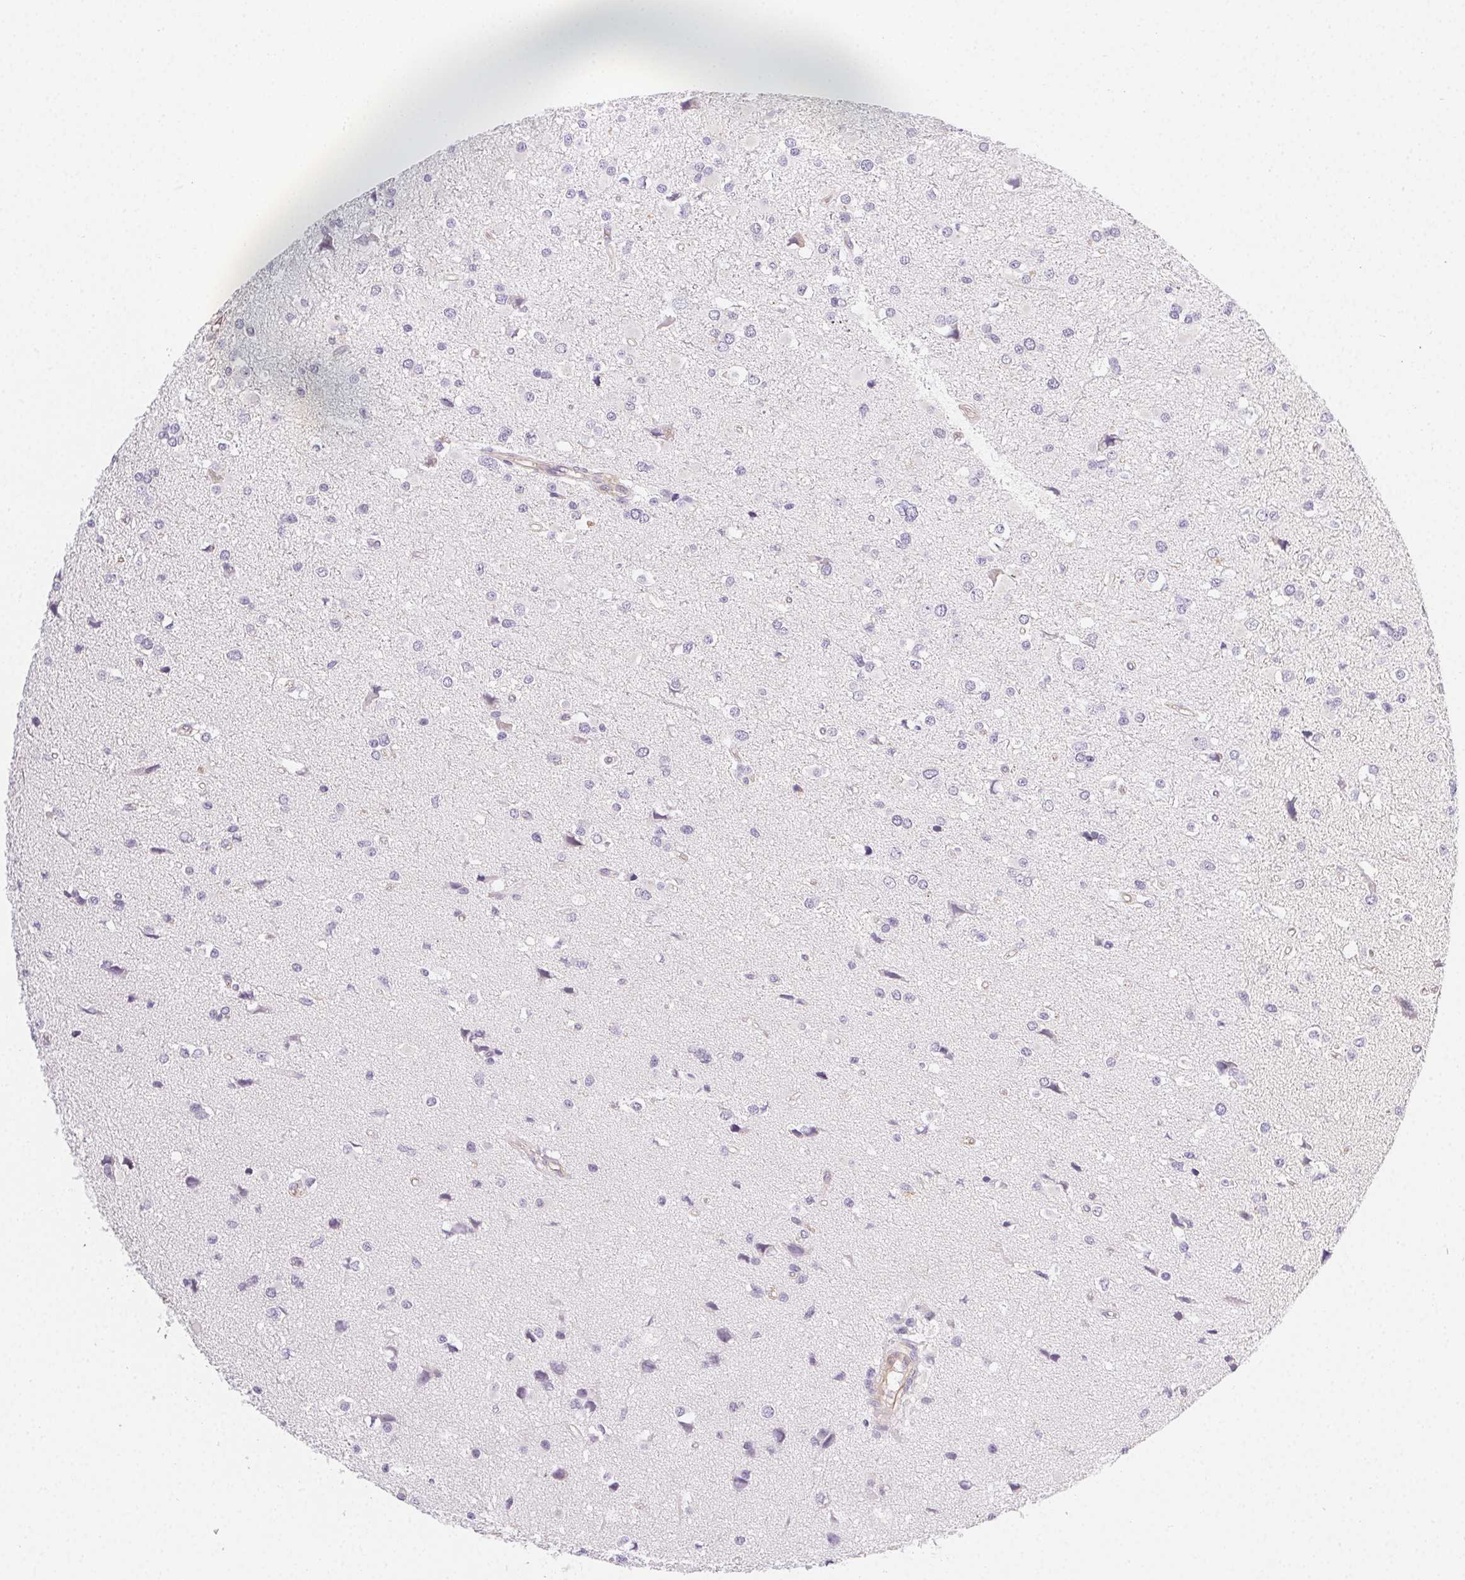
{"staining": {"intensity": "negative", "quantity": "none", "location": "none"}, "tissue": "glioma", "cell_type": "Tumor cells", "image_type": "cancer", "snomed": [{"axis": "morphology", "description": "Glioma, malignant, High grade"}, {"axis": "topography", "description": "Brain"}], "caption": "DAB immunohistochemical staining of high-grade glioma (malignant) shows no significant positivity in tumor cells.", "gene": "CSN1S1", "patient": {"sex": "male", "age": 54}}